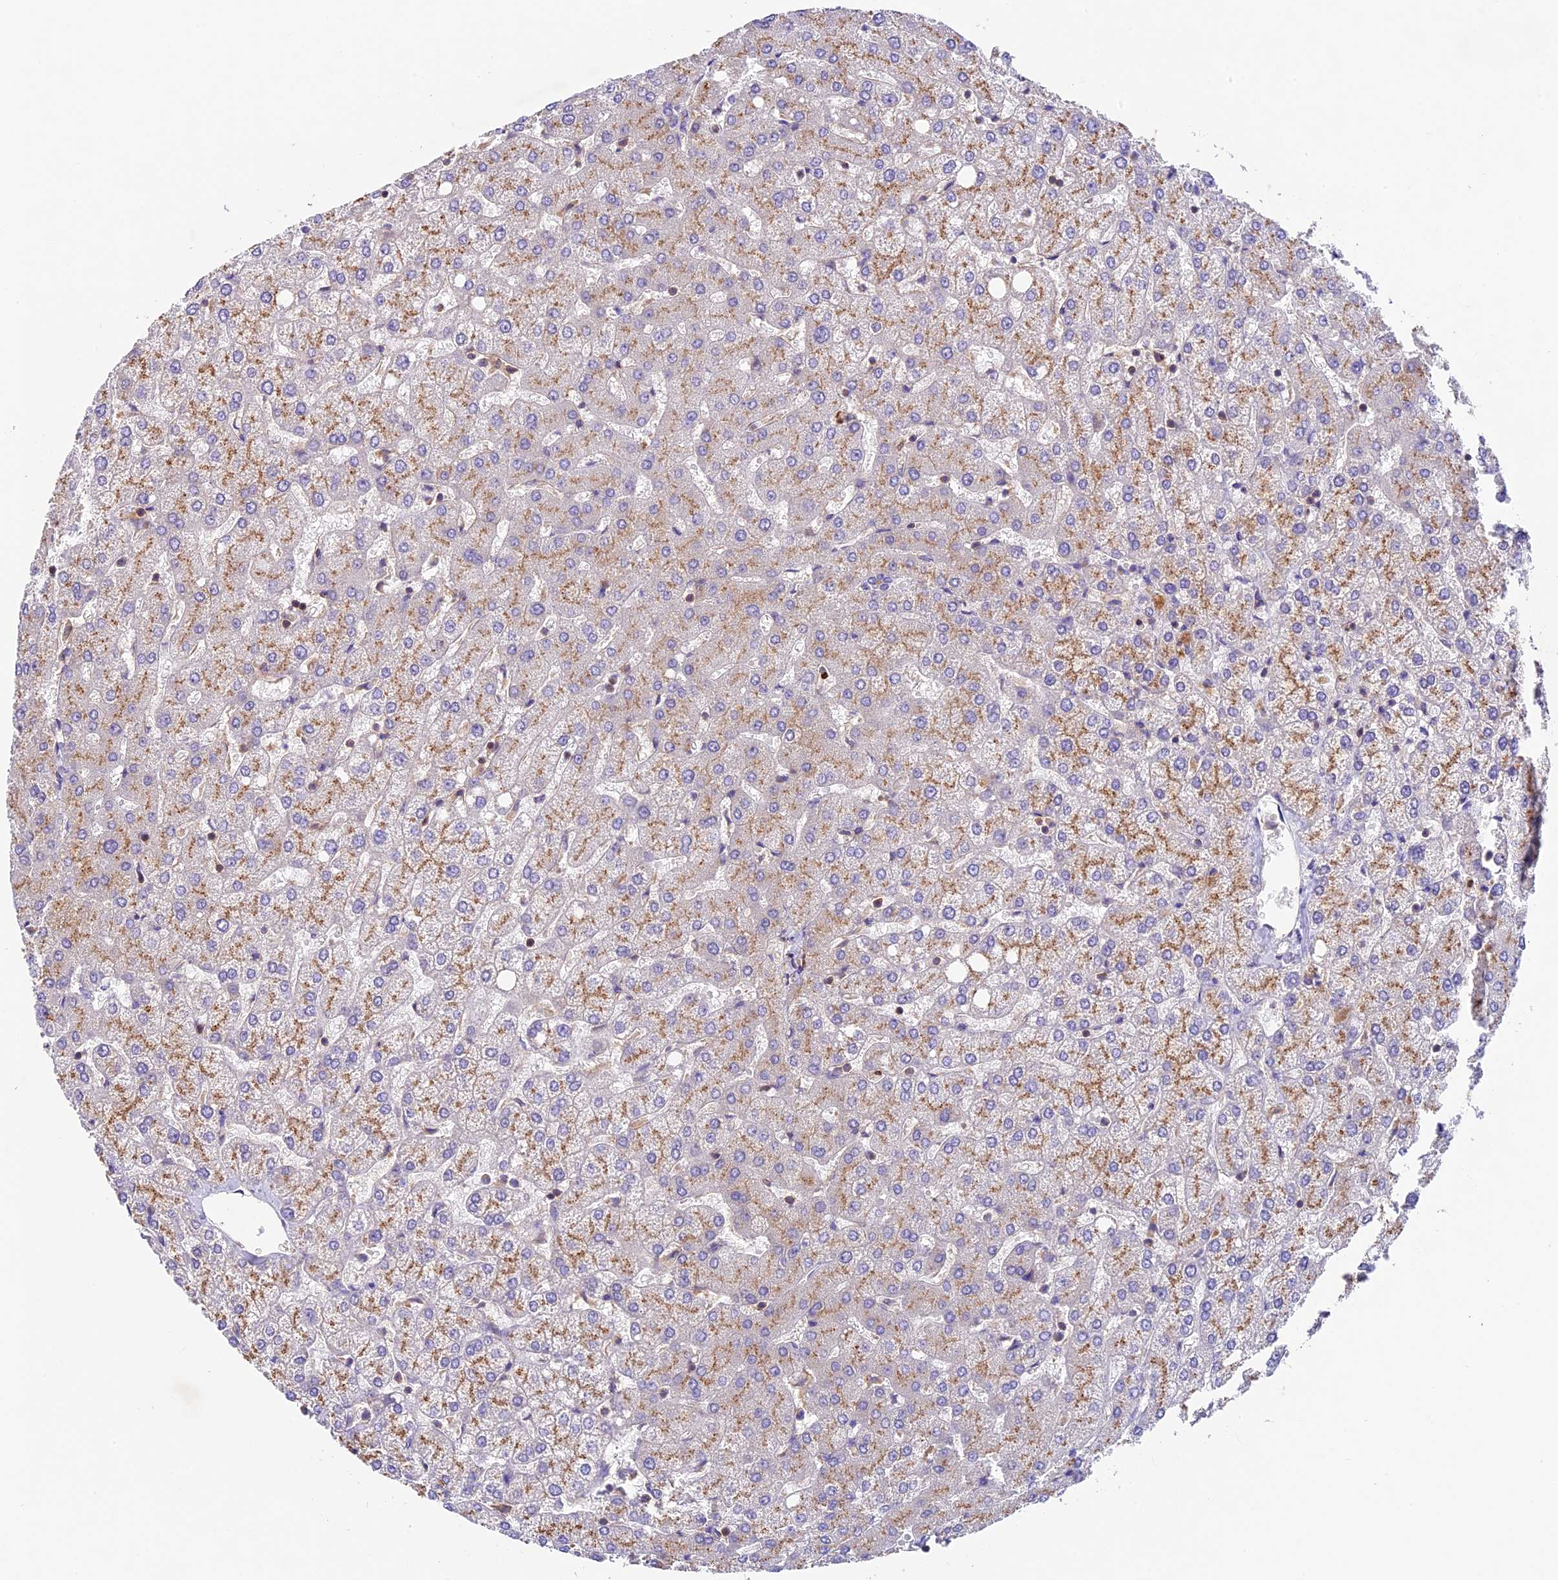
{"staining": {"intensity": "moderate", "quantity": ">75%", "location": "cytoplasmic/membranous"}, "tissue": "liver", "cell_type": "Hepatocytes", "image_type": "normal", "snomed": [{"axis": "morphology", "description": "Normal tissue, NOS"}, {"axis": "topography", "description": "Liver"}], "caption": "Hepatocytes display moderate cytoplasmic/membranous positivity in about >75% of cells in unremarkable liver. (Stains: DAB in brown, nuclei in blue, Microscopy: brightfield microscopy at high magnification).", "gene": "TBC1D1", "patient": {"sex": "female", "age": 54}}